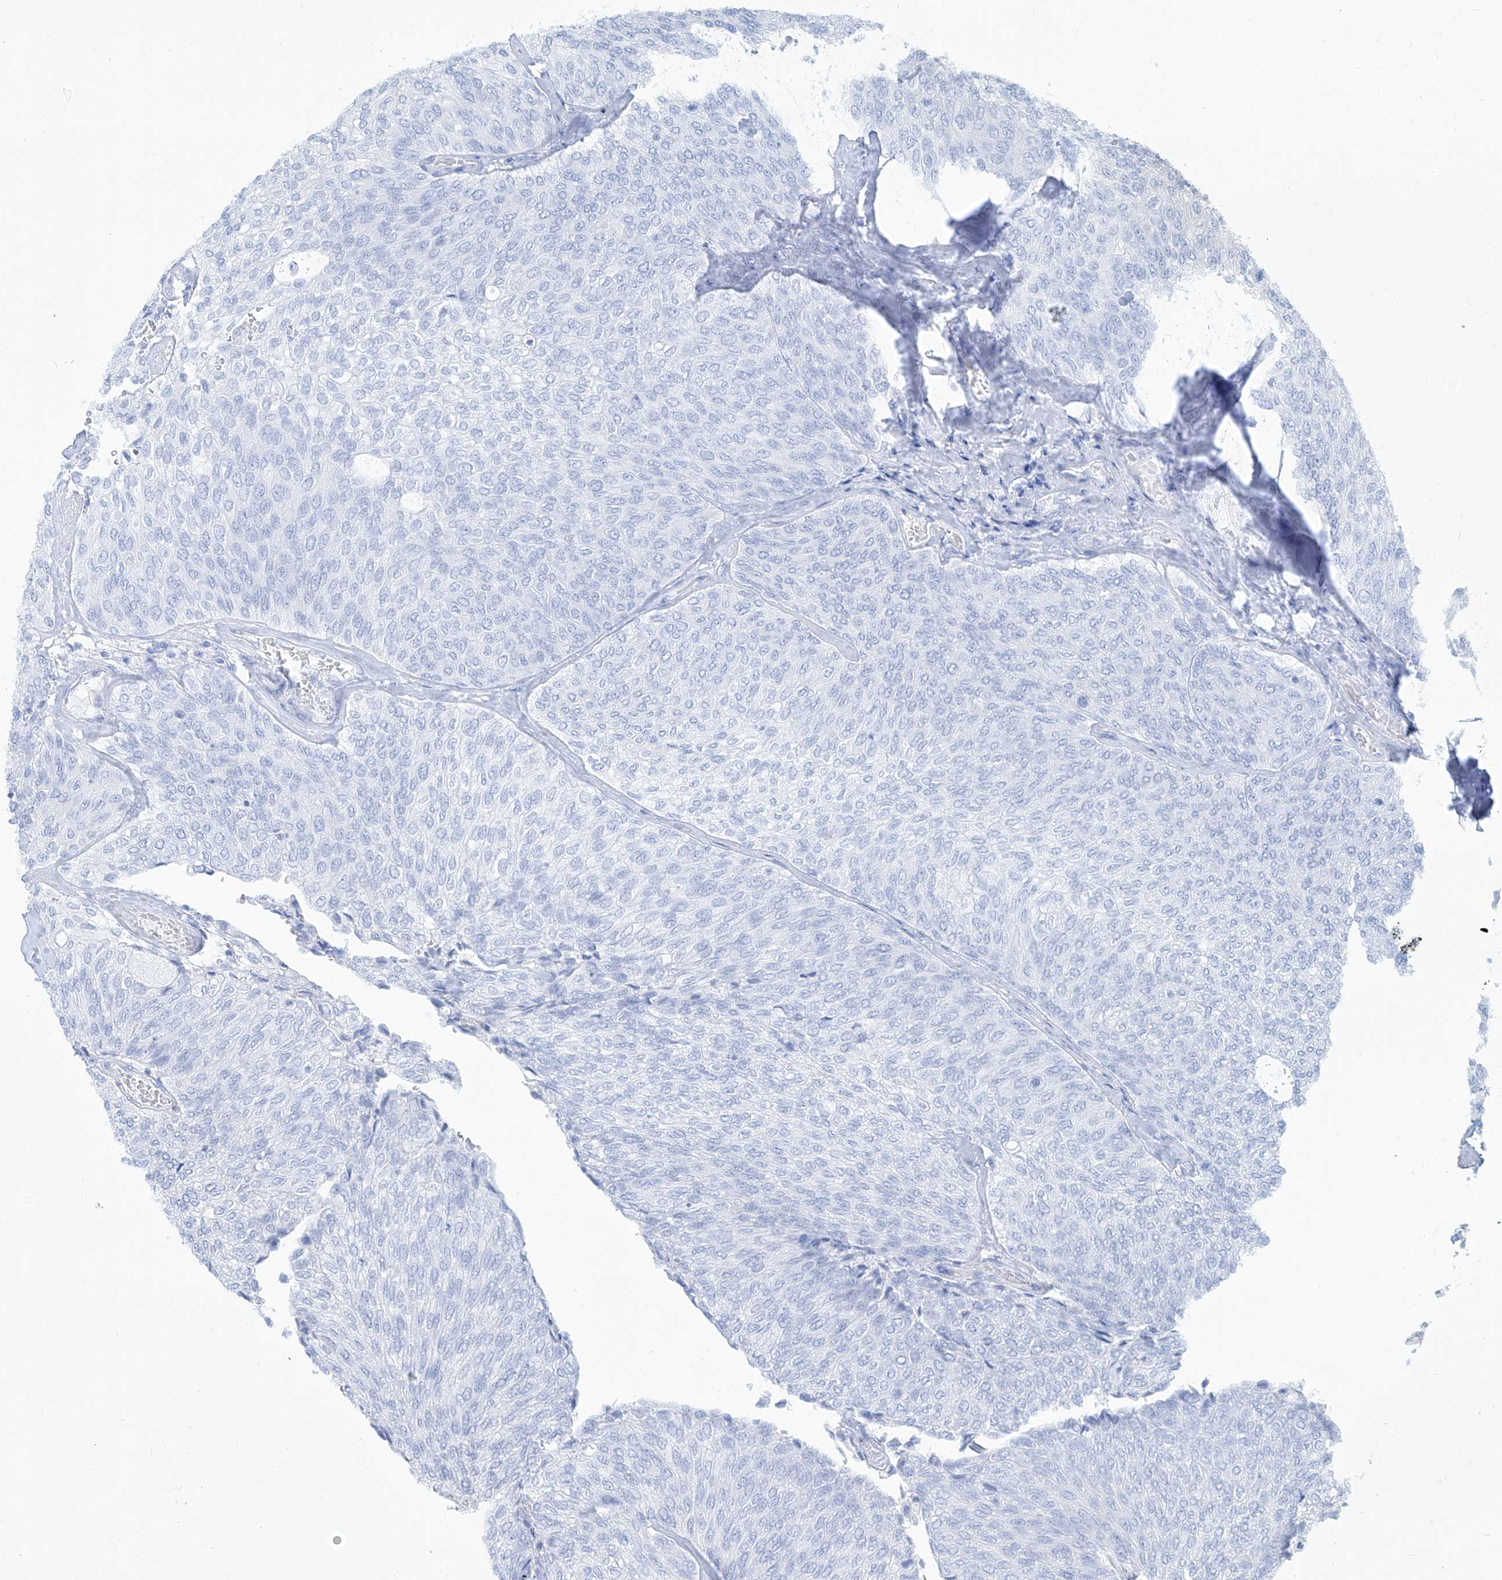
{"staining": {"intensity": "negative", "quantity": "none", "location": "none"}, "tissue": "urothelial cancer", "cell_type": "Tumor cells", "image_type": "cancer", "snomed": [{"axis": "morphology", "description": "Urothelial carcinoma, Low grade"}, {"axis": "topography", "description": "Urinary bladder"}], "caption": "A high-resolution histopathology image shows IHC staining of urothelial cancer, which demonstrates no significant positivity in tumor cells.", "gene": "ZBTB48", "patient": {"sex": "female", "age": 79}}